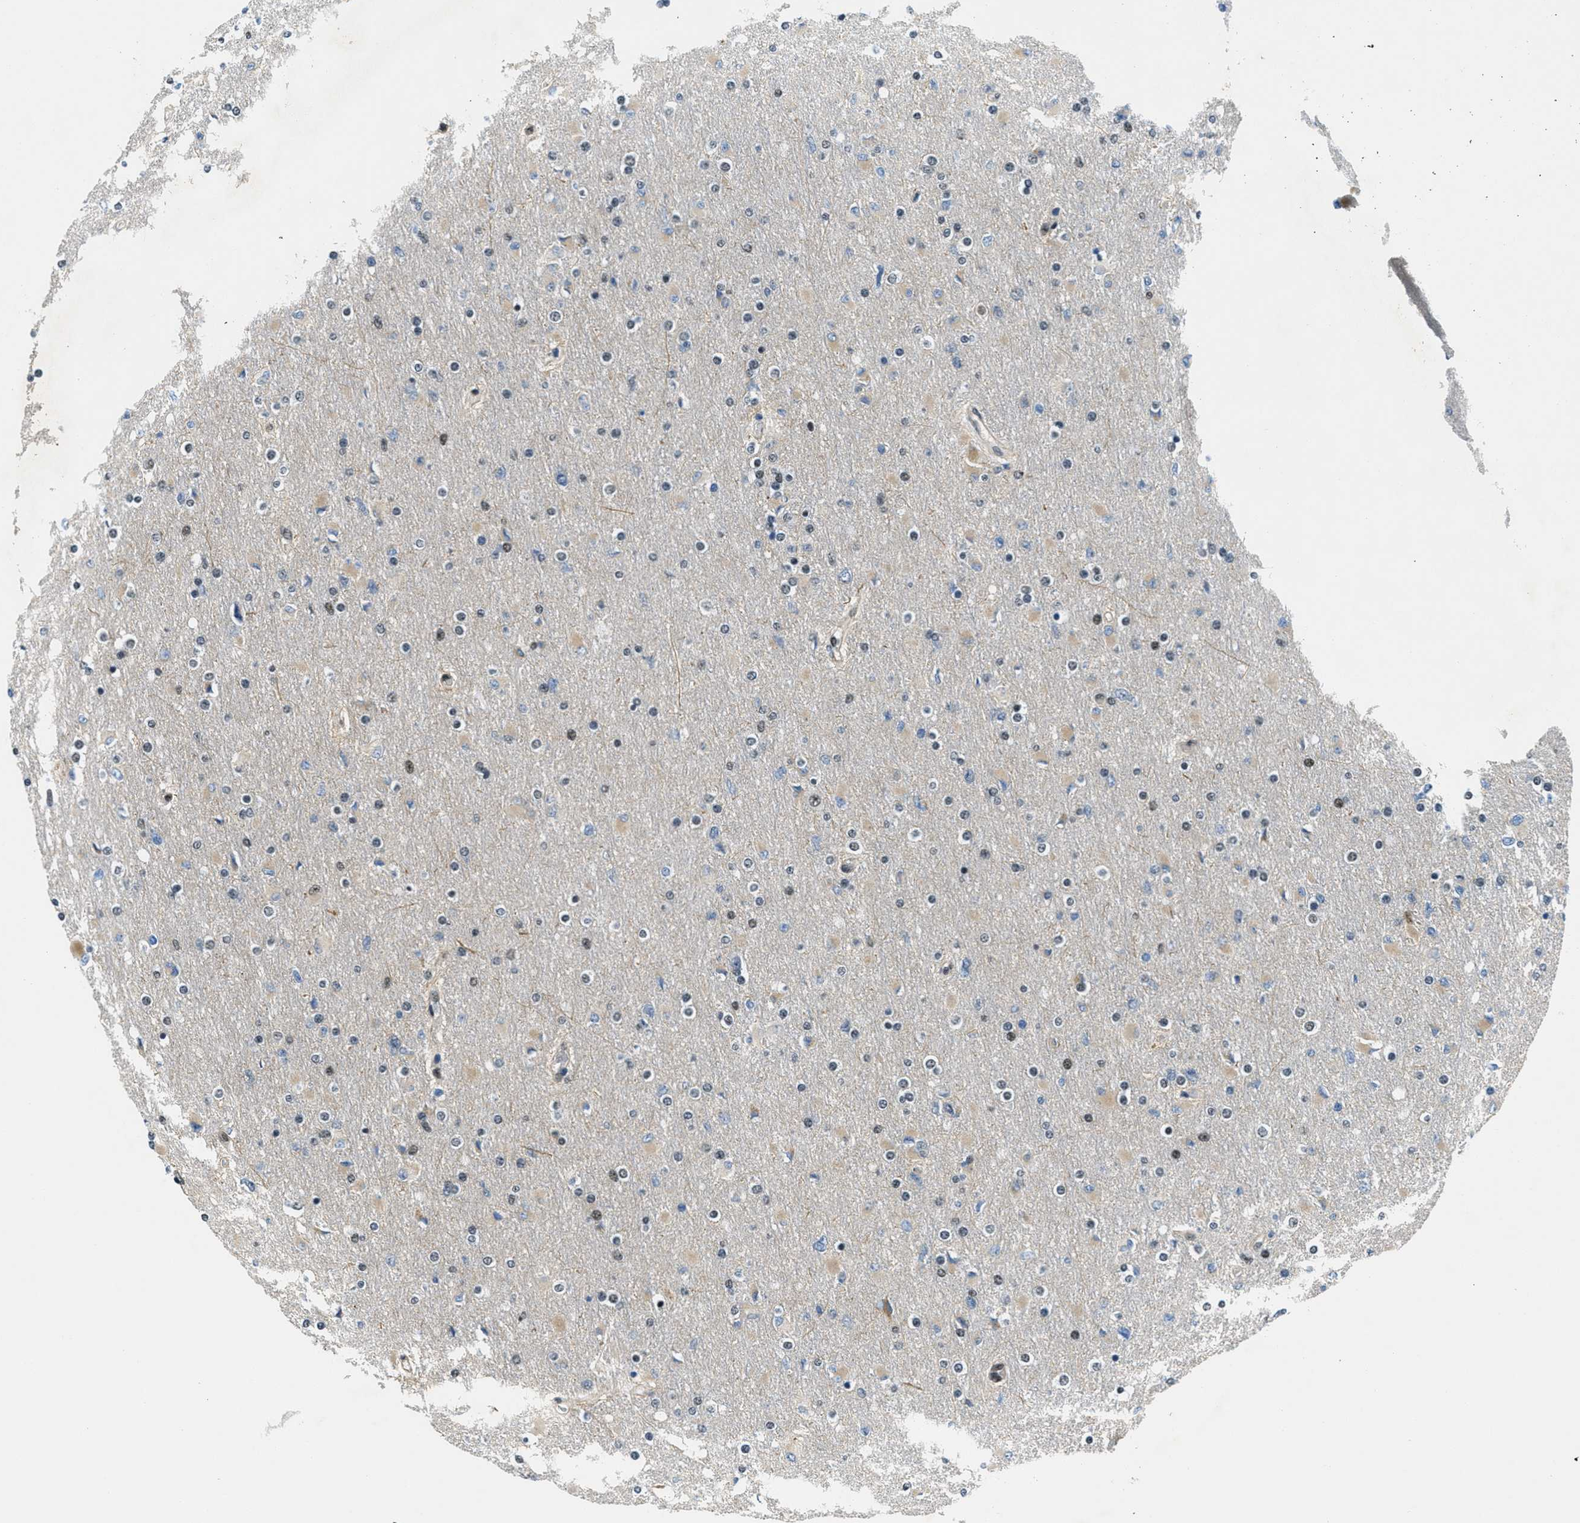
{"staining": {"intensity": "moderate", "quantity": "<25%", "location": "nuclear"}, "tissue": "glioma", "cell_type": "Tumor cells", "image_type": "cancer", "snomed": [{"axis": "morphology", "description": "Glioma, malignant, High grade"}, {"axis": "topography", "description": "Cerebral cortex"}], "caption": "IHC of human glioma reveals low levels of moderate nuclear positivity in approximately <25% of tumor cells. The staining was performed using DAB, with brown indicating positive protein expression. Nuclei are stained blue with hematoxylin.", "gene": "CFAP36", "patient": {"sex": "female", "age": 36}}